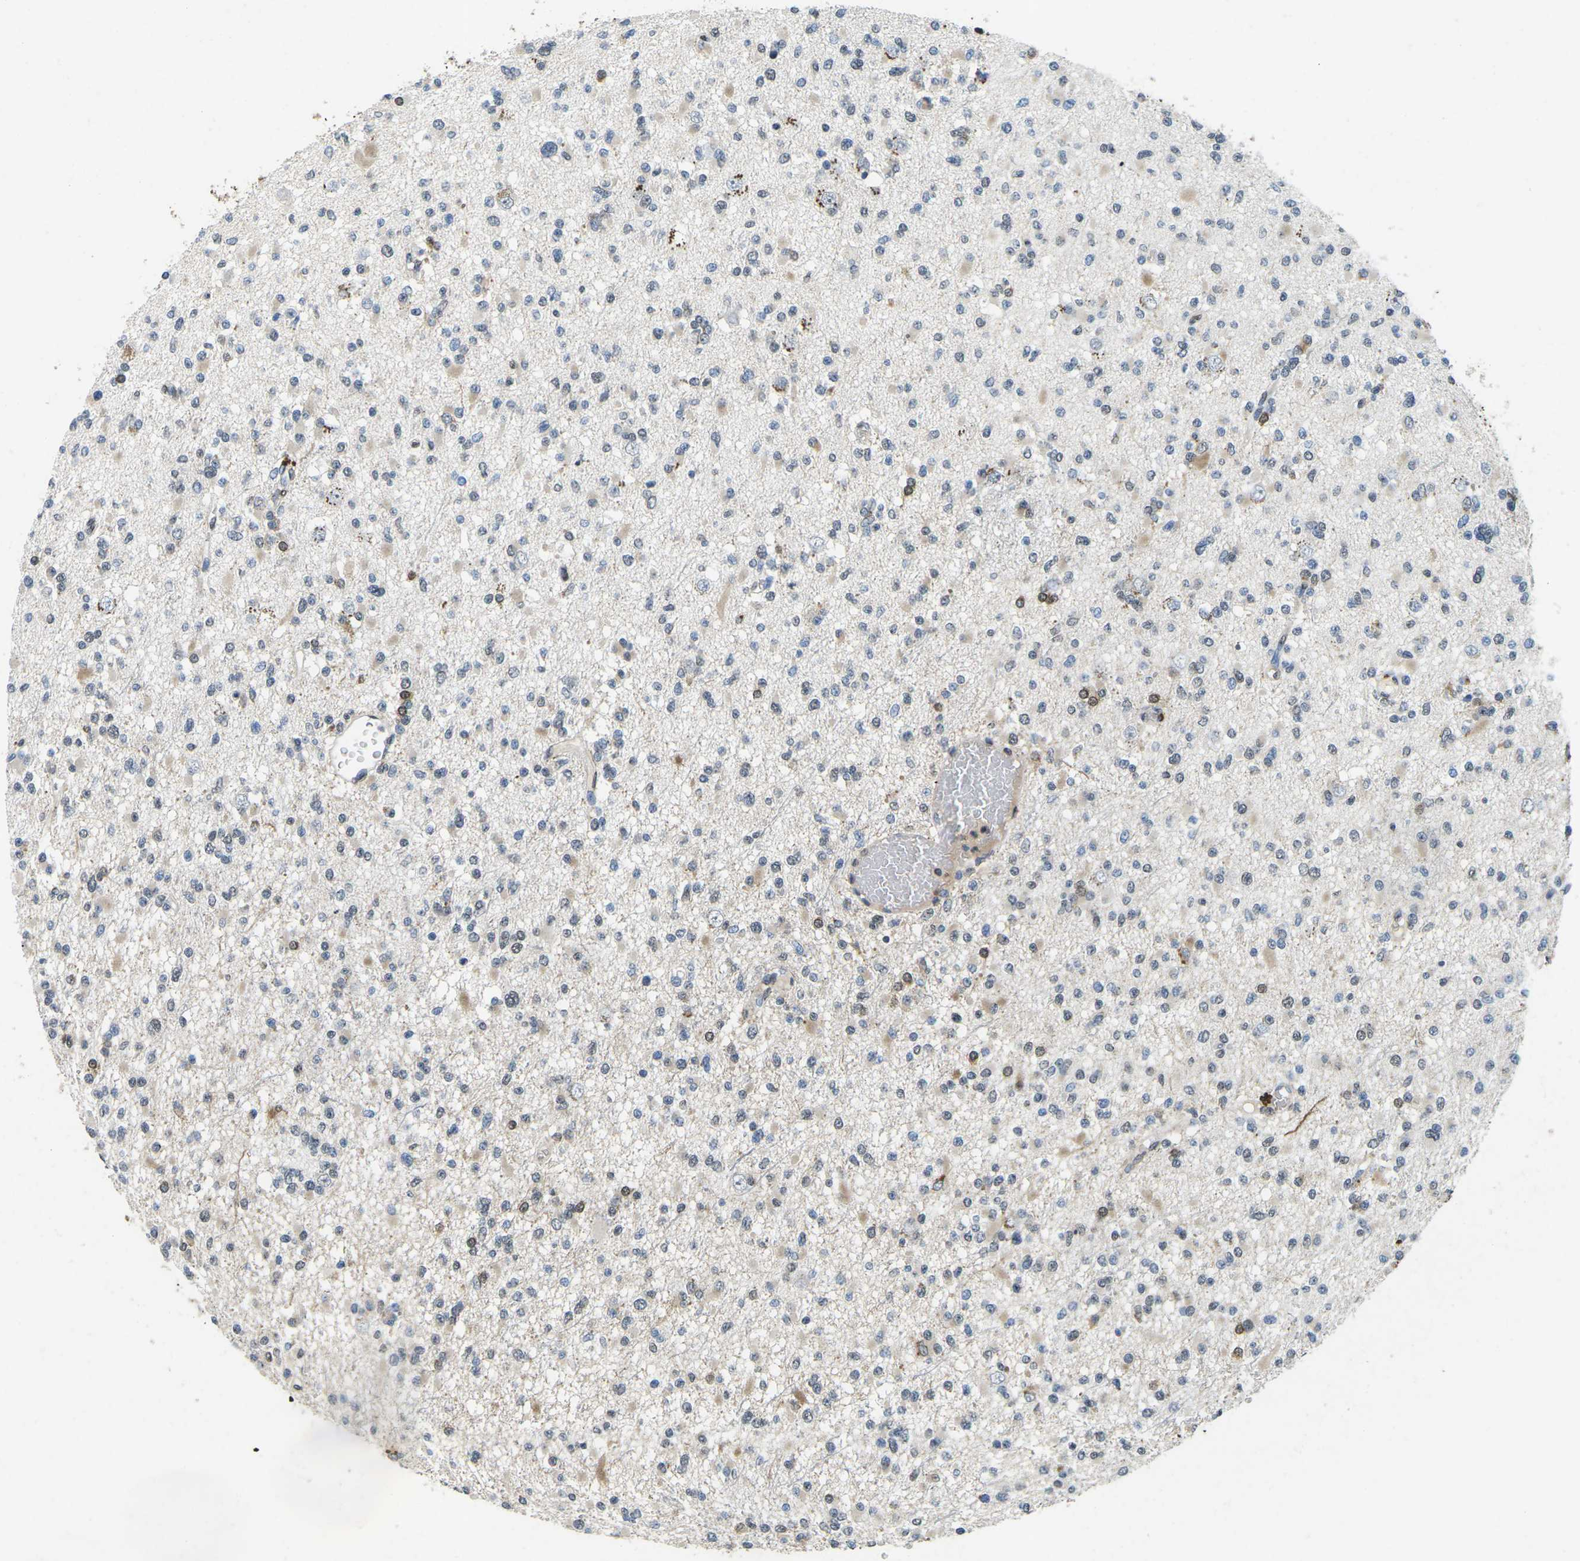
{"staining": {"intensity": "weak", "quantity": "<25%", "location": "nuclear"}, "tissue": "glioma", "cell_type": "Tumor cells", "image_type": "cancer", "snomed": [{"axis": "morphology", "description": "Glioma, malignant, Low grade"}, {"axis": "topography", "description": "Brain"}], "caption": "Tumor cells show no significant protein positivity in malignant glioma (low-grade).", "gene": "SCNN1B", "patient": {"sex": "female", "age": 22}}